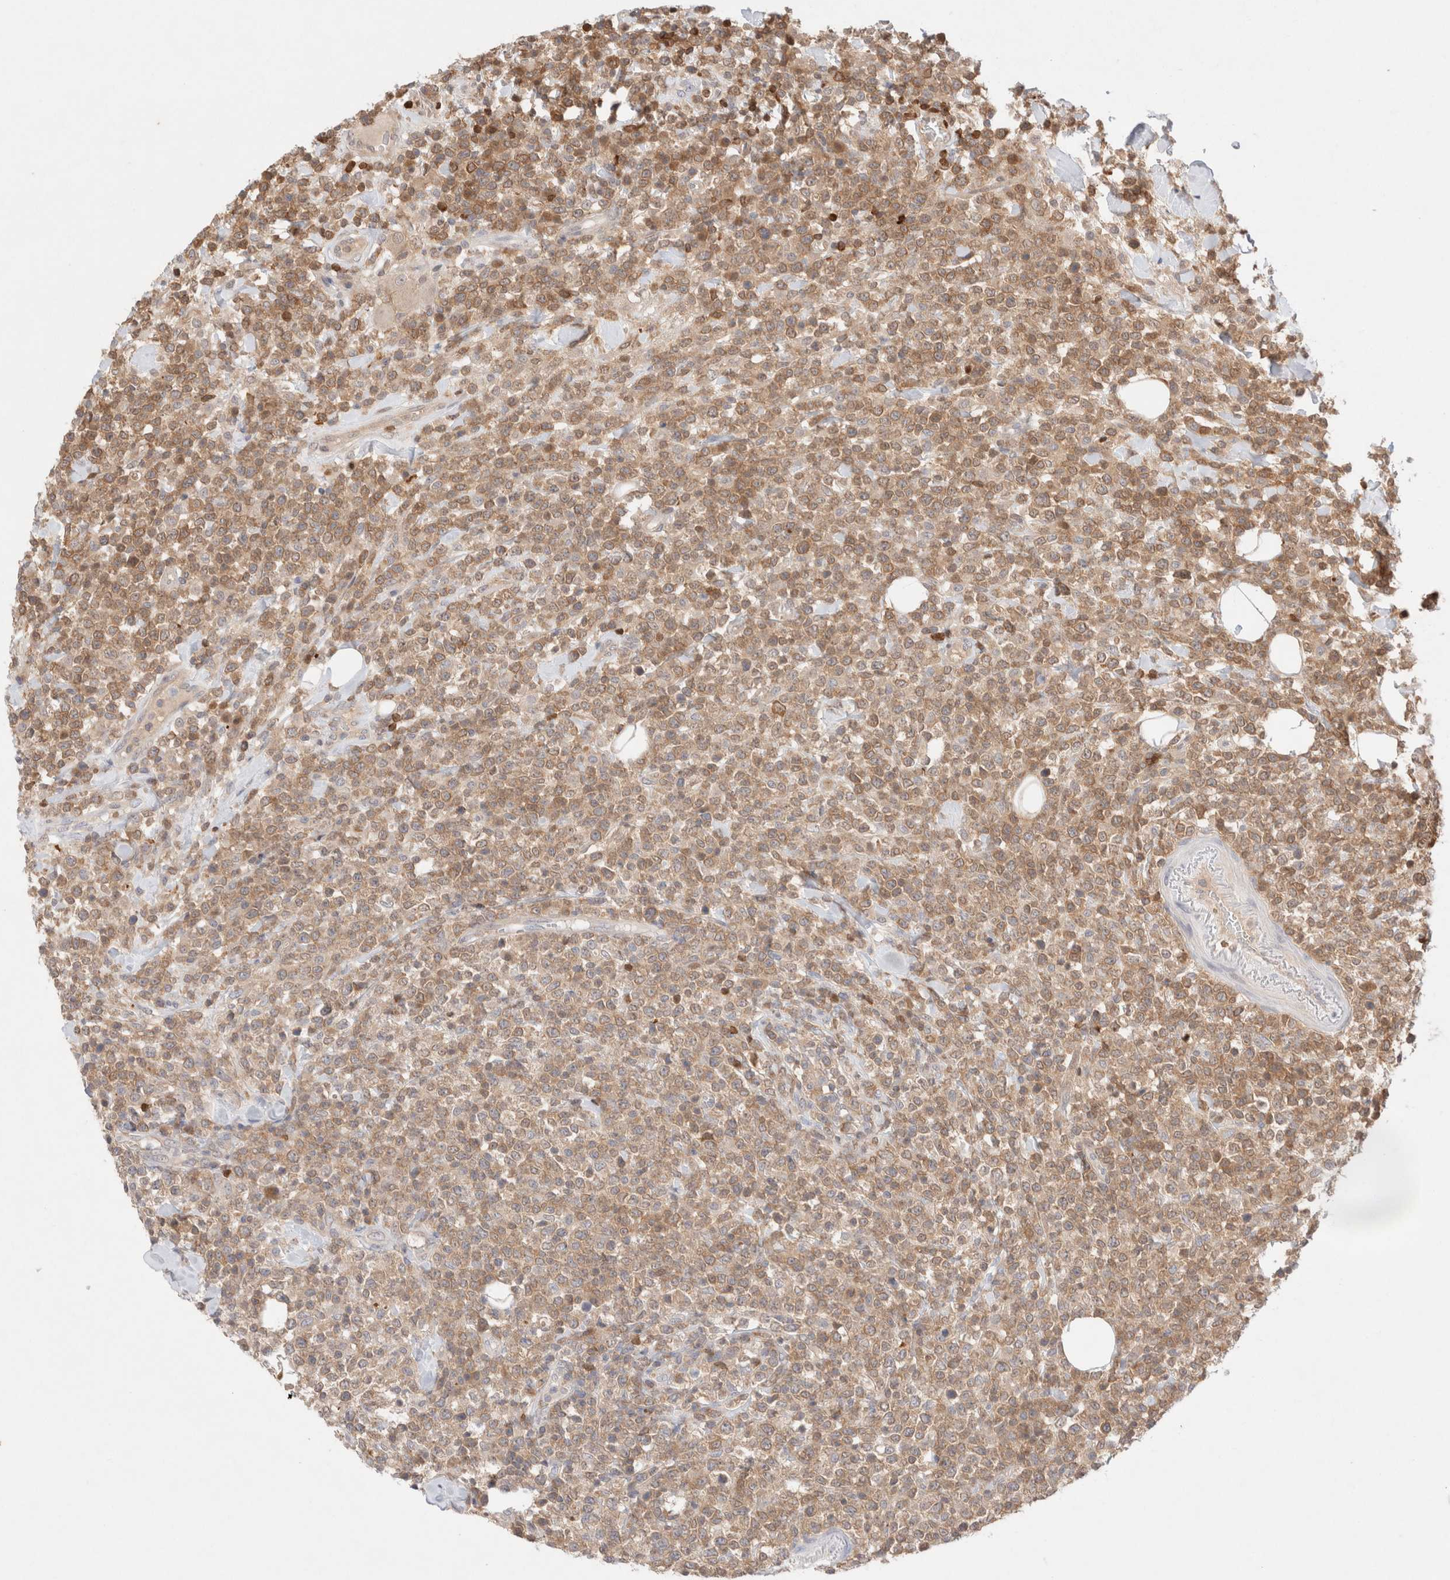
{"staining": {"intensity": "moderate", "quantity": ">75%", "location": "cytoplasmic/membranous"}, "tissue": "lymphoma", "cell_type": "Tumor cells", "image_type": "cancer", "snomed": [{"axis": "morphology", "description": "Malignant lymphoma, non-Hodgkin's type, High grade"}, {"axis": "topography", "description": "Colon"}], "caption": "DAB immunohistochemical staining of lymphoma reveals moderate cytoplasmic/membranous protein positivity in approximately >75% of tumor cells.", "gene": "STARD10", "patient": {"sex": "female", "age": 53}}